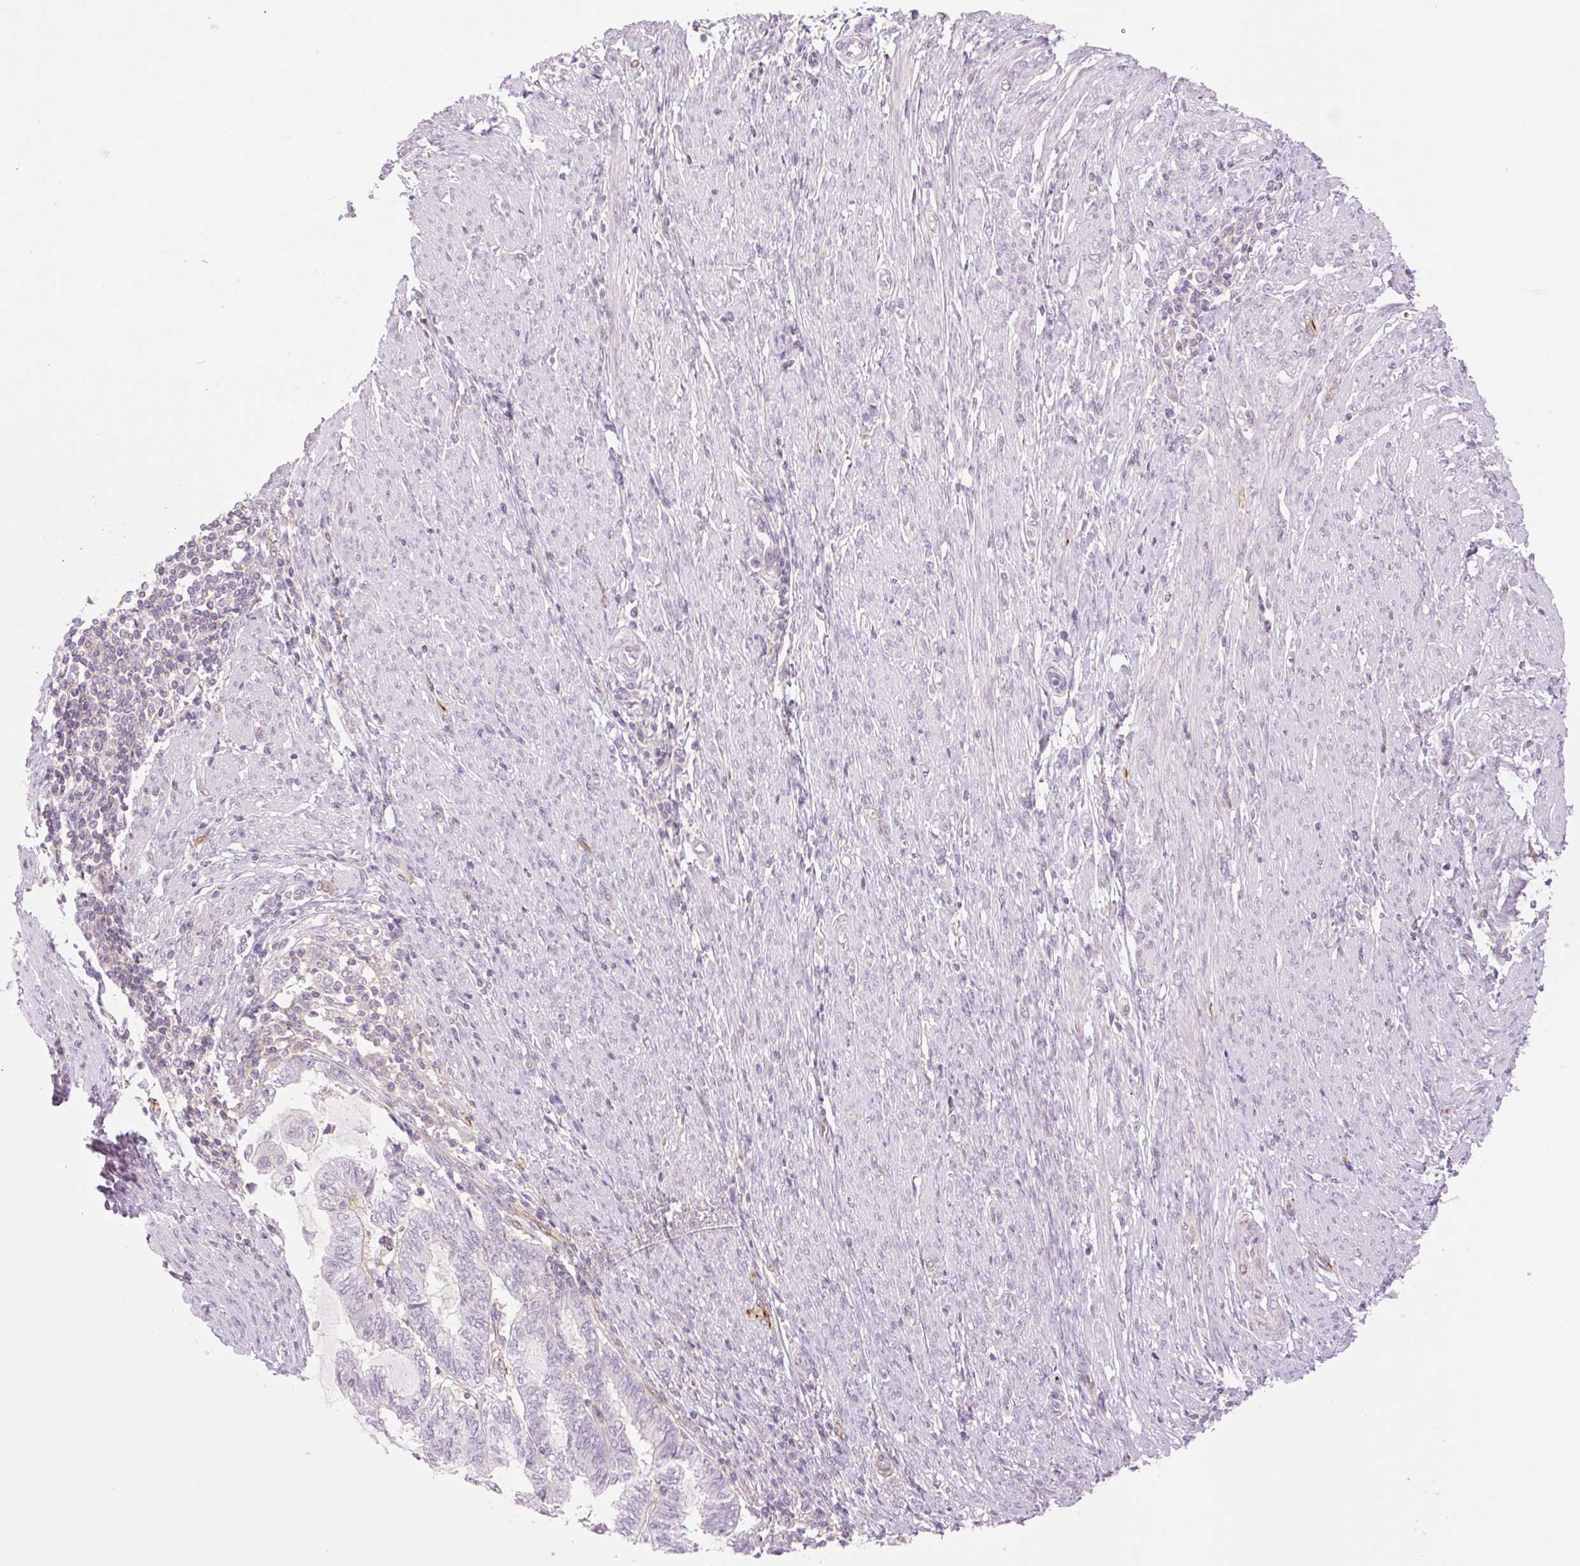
{"staining": {"intensity": "negative", "quantity": "none", "location": "none"}, "tissue": "endometrial cancer", "cell_type": "Tumor cells", "image_type": "cancer", "snomed": [{"axis": "morphology", "description": "Adenocarcinoma, NOS"}, {"axis": "topography", "description": "Uterus"}, {"axis": "topography", "description": "Endometrium"}], "caption": "This is an IHC photomicrograph of human endometrial cancer. There is no expression in tumor cells.", "gene": "ZFYVE21", "patient": {"sex": "female", "age": 70}}